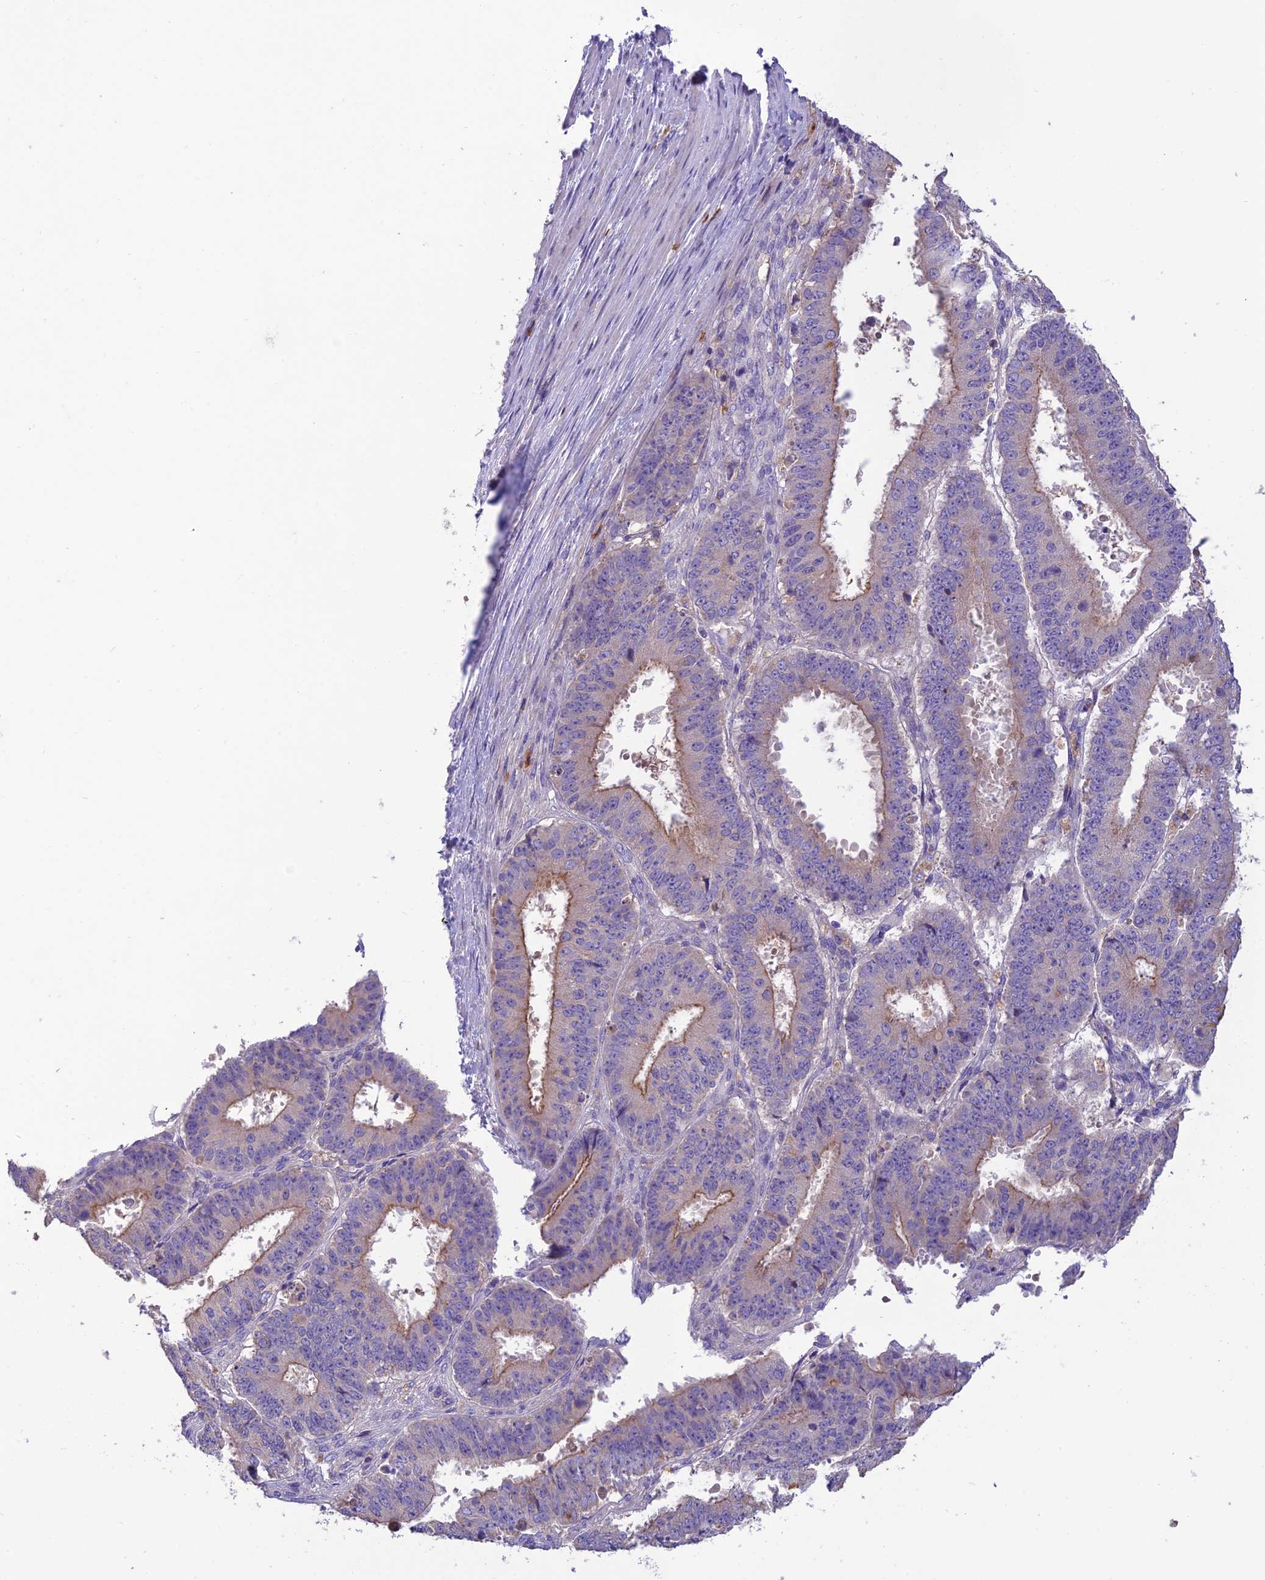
{"staining": {"intensity": "moderate", "quantity": "<25%", "location": "cytoplasmic/membranous"}, "tissue": "ovarian cancer", "cell_type": "Tumor cells", "image_type": "cancer", "snomed": [{"axis": "morphology", "description": "Carcinoma, endometroid"}, {"axis": "topography", "description": "Appendix"}, {"axis": "topography", "description": "Ovary"}], "caption": "Human ovarian cancer (endometroid carcinoma) stained with a protein marker shows moderate staining in tumor cells.", "gene": "SFT2D2", "patient": {"sex": "female", "age": 42}}